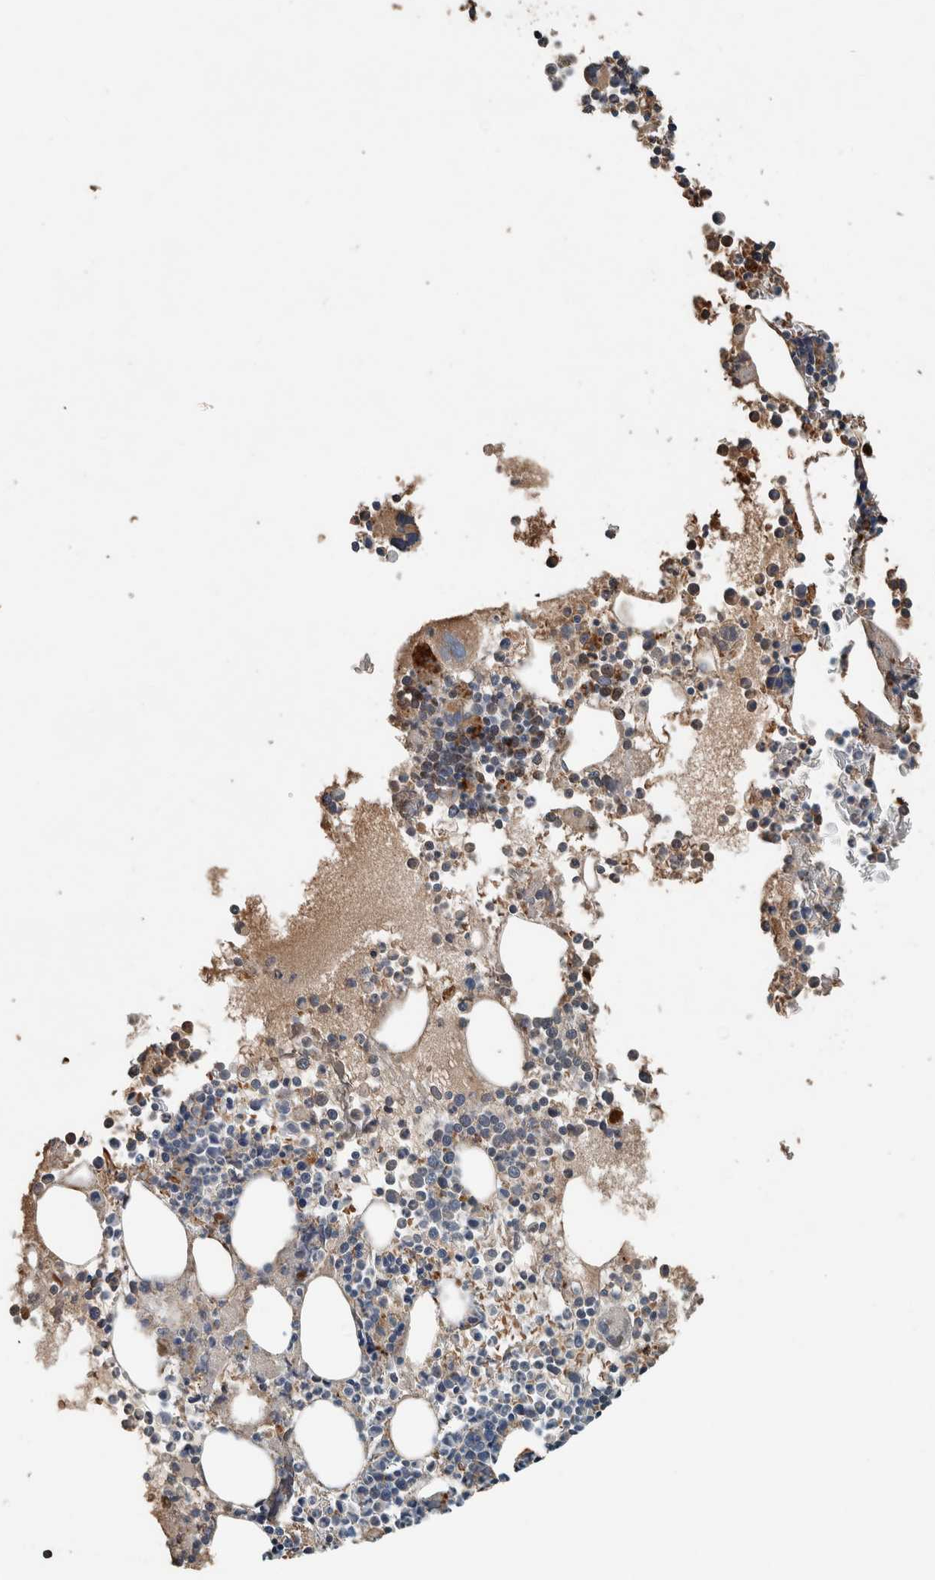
{"staining": {"intensity": "weak", "quantity": "25%-75%", "location": "cytoplasmic/membranous"}, "tissue": "bone marrow", "cell_type": "Hematopoietic cells", "image_type": "normal", "snomed": [{"axis": "morphology", "description": "Normal tissue, NOS"}, {"axis": "morphology", "description": "Inflammation, NOS"}, {"axis": "topography", "description": "Bone marrow"}], "caption": "High-magnification brightfield microscopy of normal bone marrow stained with DAB (3,3'-diaminobenzidine) (brown) and counterstained with hematoxylin (blue). hematopoietic cells exhibit weak cytoplasmic/membranous staining is seen in about25%-75% of cells. Using DAB (3,3'-diaminobenzidine) (brown) and hematoxylin (blue) stains, captured at high magnification using brightfield microscopy.", "gene": "USP34", "patient": {"sex": "male", "age": 46}}